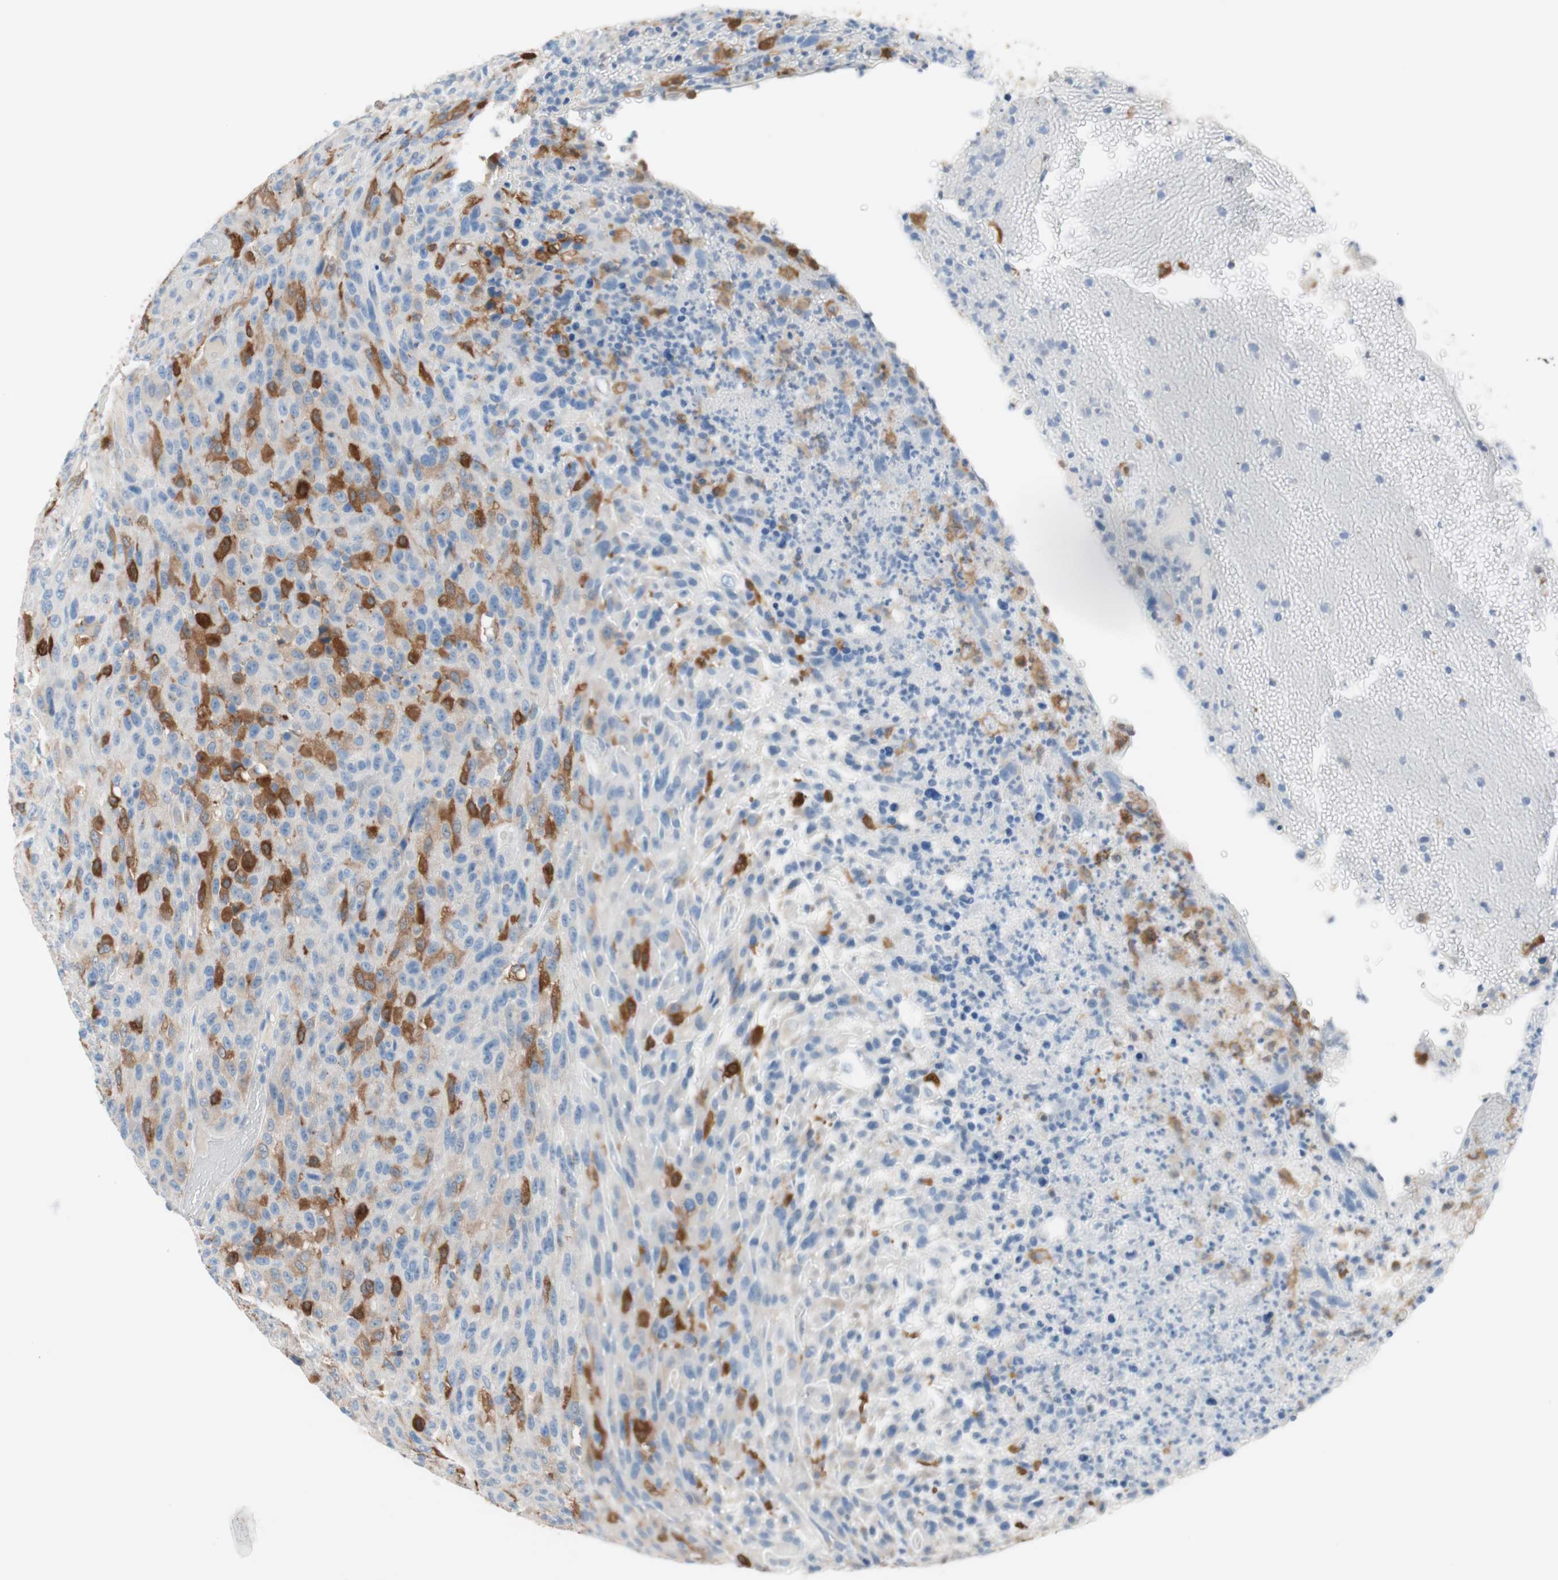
{"staining": {"intensity": "moderate", "quantity": "<25%", "location": "cytoplasmic/membranous"}, "tissue": "urothelial cancer", "cell_type": "Tumor cells", "image_type": "cancer", "snomed": [{"axis": "morphology", "description": "Urothelial carcinoma, High grade"}, {"axis": "topography", "description": "Urinary bladder"}], "caption": "Urothelial carcinoma (high-grade) stained with a brown dye shows moderate cytoplasmic/membranous positive staining in approximately <25% of tumor cells.", "gene": "GLUL", "patient": {"sex": "male", "age": 66}}